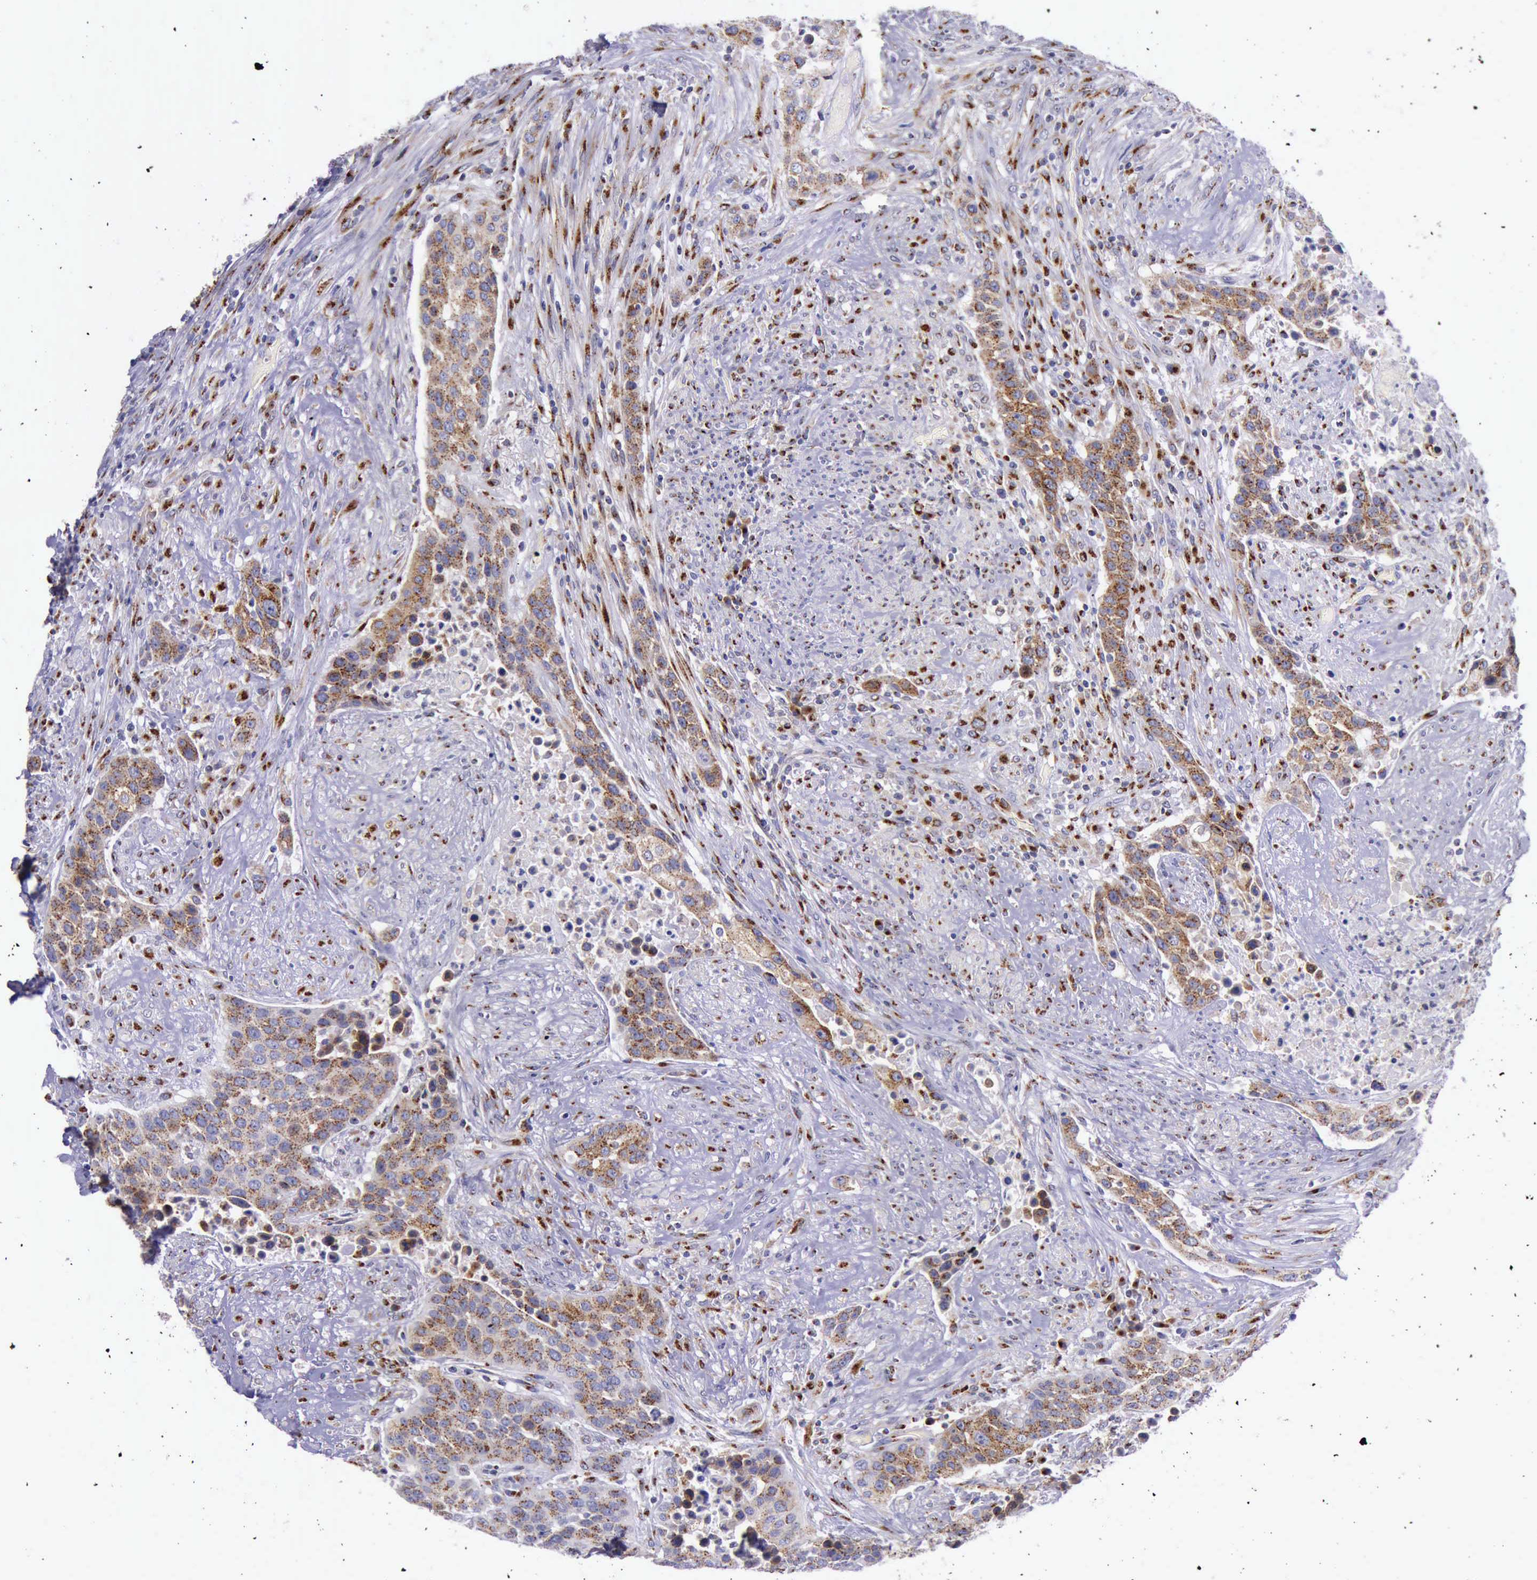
{"staining": {"intensity": "strong", "quantity": ">75%", "location": "cytoplasmic/membranous"}, "tissue": "urothelial cancer", "cell_type": "Tumor cells", "image_type": "cancer", "snomed": [{"axis": "morphology", "description": "Urothelial carcinoma, High grade"}, {"axis": "topography", "description": "Urinary bladder"}], "caption": "Immunohistochemistry micrograph of neoplastic tissue: human urothelial cancer stained using immunohistochemistry (IHC) demonstrates high levels of strong protein expression localized specifically in the cytoplasmic/membranous of tumor cells, appearing as a cytoplasmic/membranous brown color.", "gene": "GOLGA5", "patient": {"sex": "male", "age": 74}}